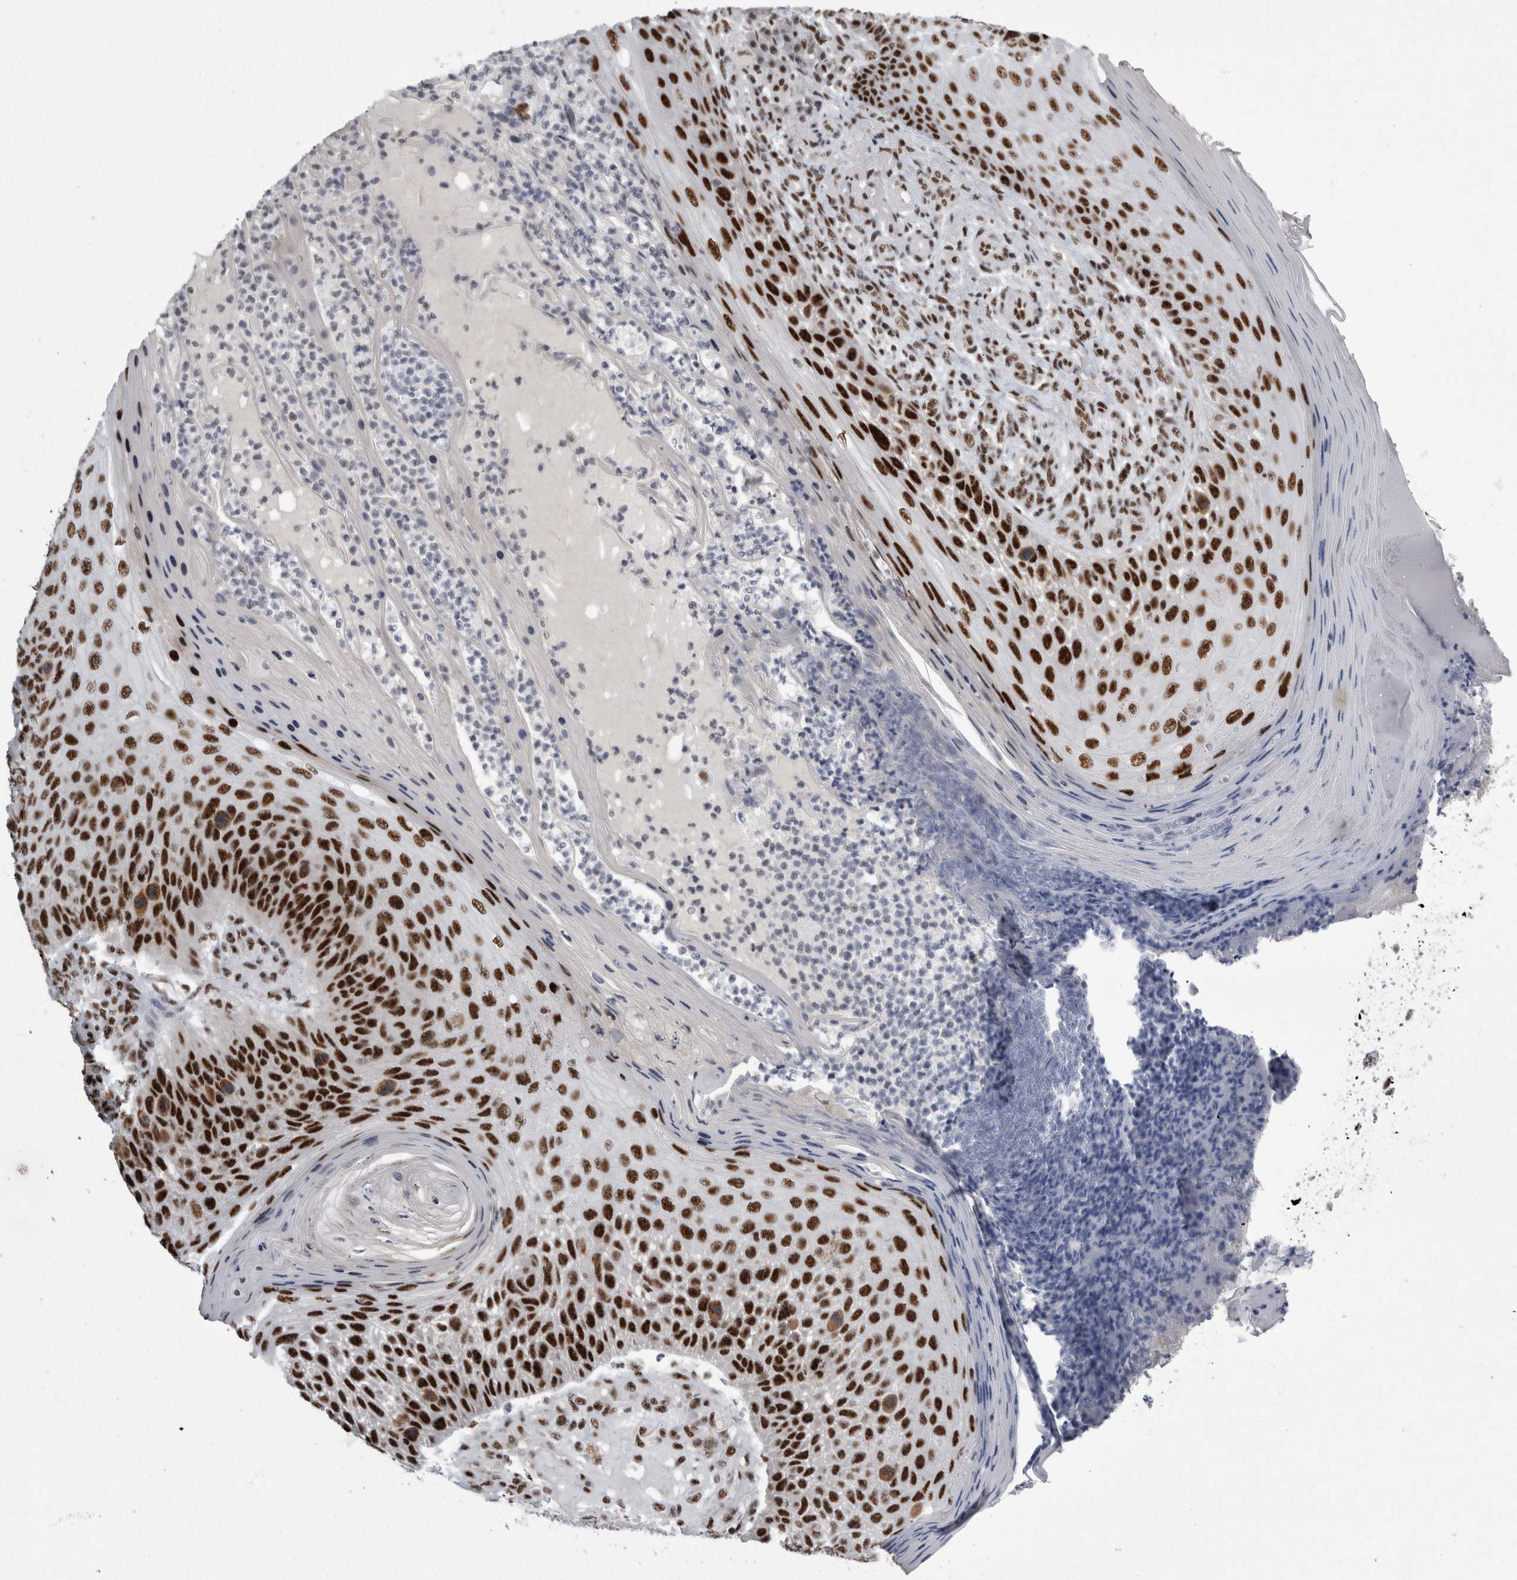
{"staining": {"intensity": "strong", "quantity": ">75%", "location": "nuclear"}, "tissue": "skin cancer", "cell_type": "Tumor cells", "image_type": "cancer", "snomed": [{"axis": "morphology", "description": "Squamous cell carcinoma, NOS"}, {"axis": "topography", "description": "Skin"}], "caption": "This photomicrograph displays immunohistochemistry (IHC) staining of human squamous cell carcinoma (skin), with high strong nuclear staining in about >75% of tumor cells.", "gene": "SNRNP40", "patient": {"sex": "female", "age": 88}}